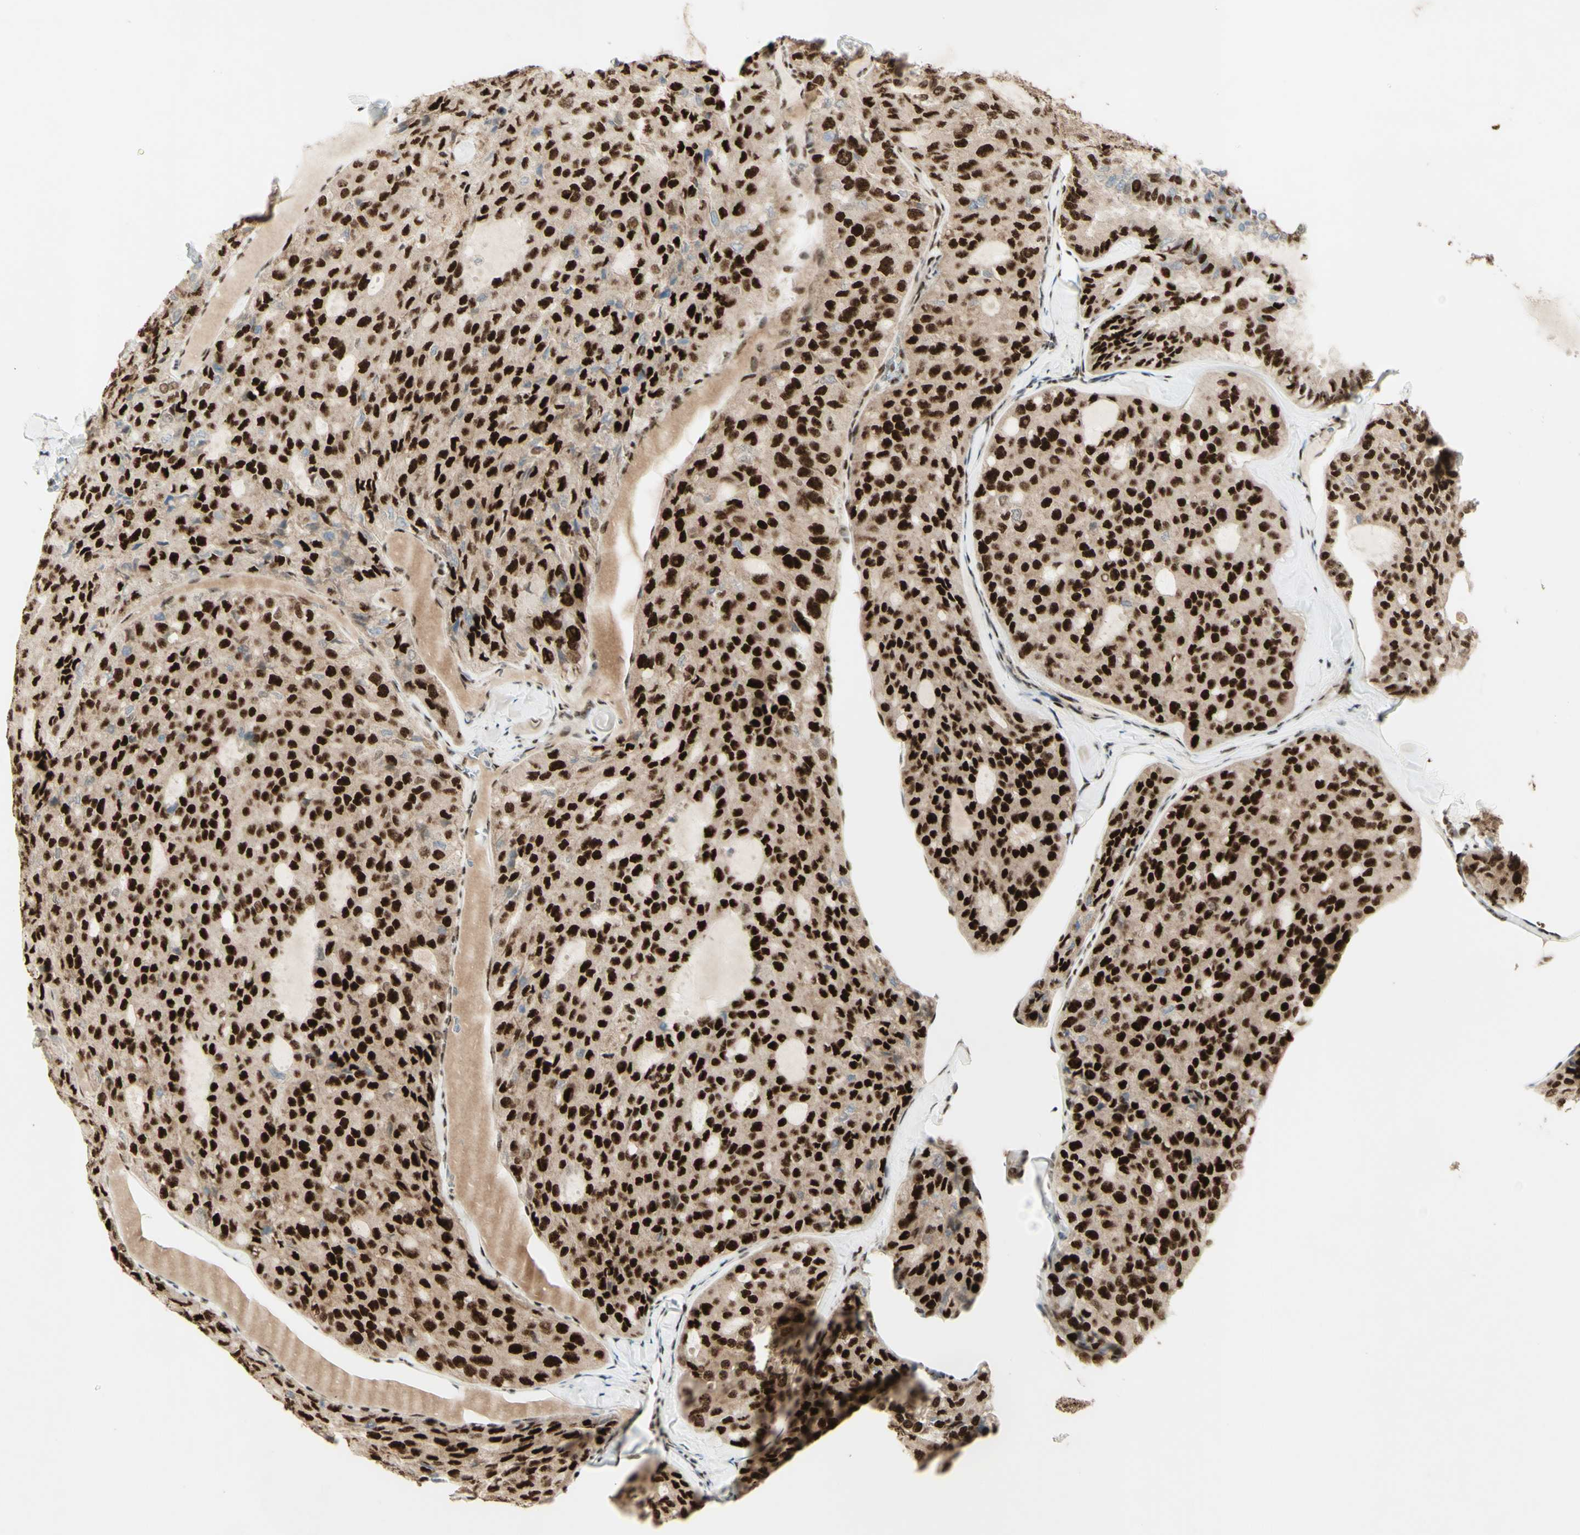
{"staining": {"intensity": "strong", "quantity": ">75%", "location": "cytoplasmic/membranous,nuclear"}, "tissue": "thyroid cancer", "cell_type": "Tumor cells", "image_type": "cancer", "snomed": [{"axis": "morphology", "description": "Follicular adenoma carcinoma, NOS"}, {"axis": "topography", "description": "Thyroid gland"}], "caption": "Follicular adenoma carcinoma (thyroid) stained with a protein marker demonstrates strong staining in tumor cells.", "gene": "DHX9", "patient": {"sex": "male", "age": 75}}